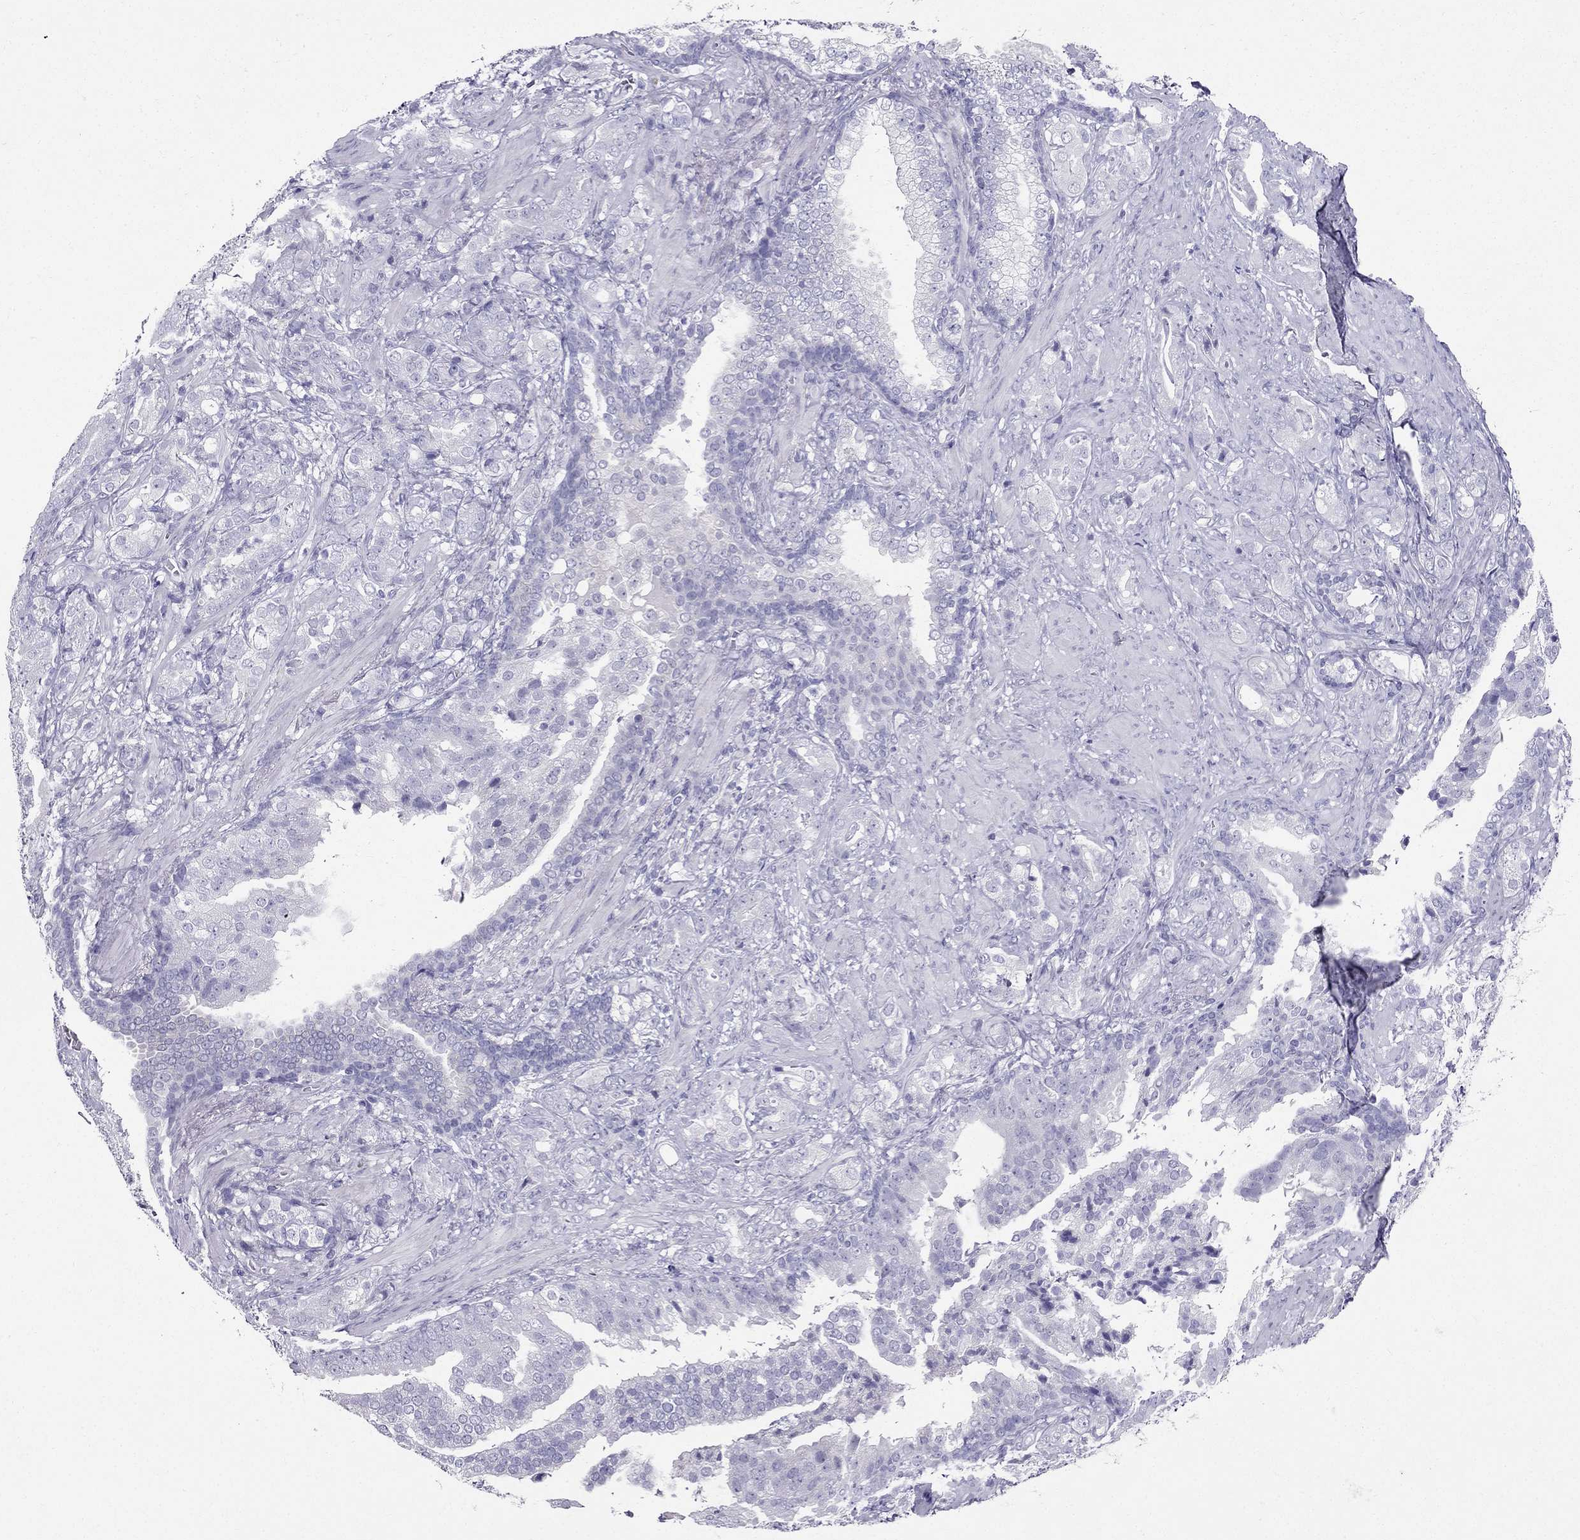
{"staining": {"intensity": "negative", "quantity": "none", "location": "none"}, "tissue": "prostate cancer", "cell_type": "Tumor cells", "image_type": "cancer", "snomed": [{"axis": "morphology", "description": "Adenocarcinoma, NOS"}, {"axis": "topography", "description": "Prostate"}], "caption": "A high-resolution histopathology image shows IHC staining of adenocarcinoma (prostate), which displays no significant expression in tumor cells.", "gene": "ZNF541", "patient": {"sex": "male", "age": 57}}